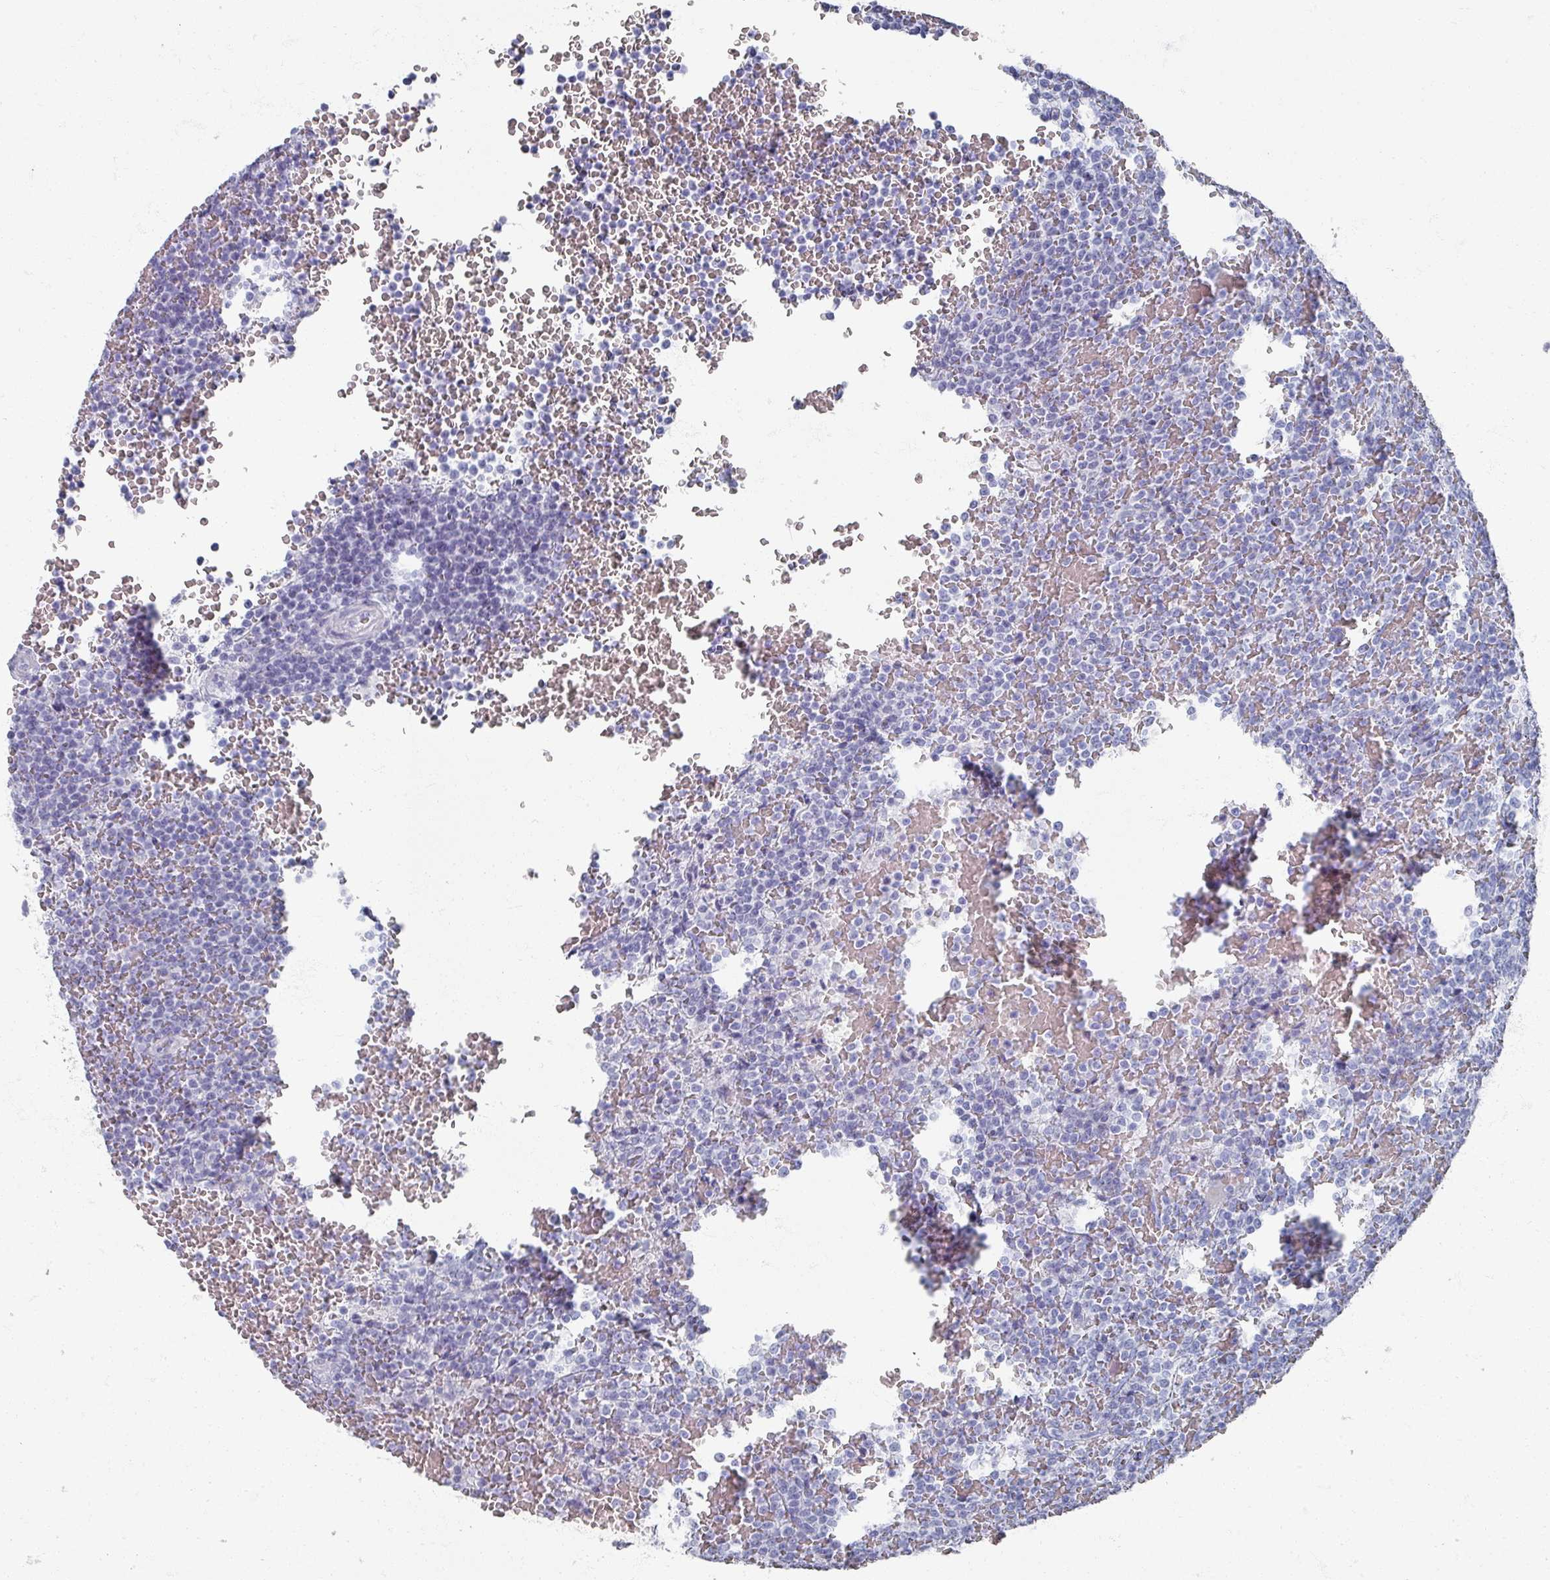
{"staining": {"intensity": "negative", "quantity": "none", "location": "none"}, "tissue": "lymphoma", "cell_type": "Tumor cells", "image_type": "cancer", "snomed": [{"axis": "morphology", "description": "Malignant lymphoma, non-Hodgkin's type, Low grade"}, {"axis": "topography", "description": "Spleen"}], "caption": "This is an immunohistochemistry (IHC) micrograph of human malignant lymphoma, non-Hodgkin's type (low-grade). There is no expression in tumor cells.", "gene": "OMG", "patient": {"sex": "male", "age": 60}}